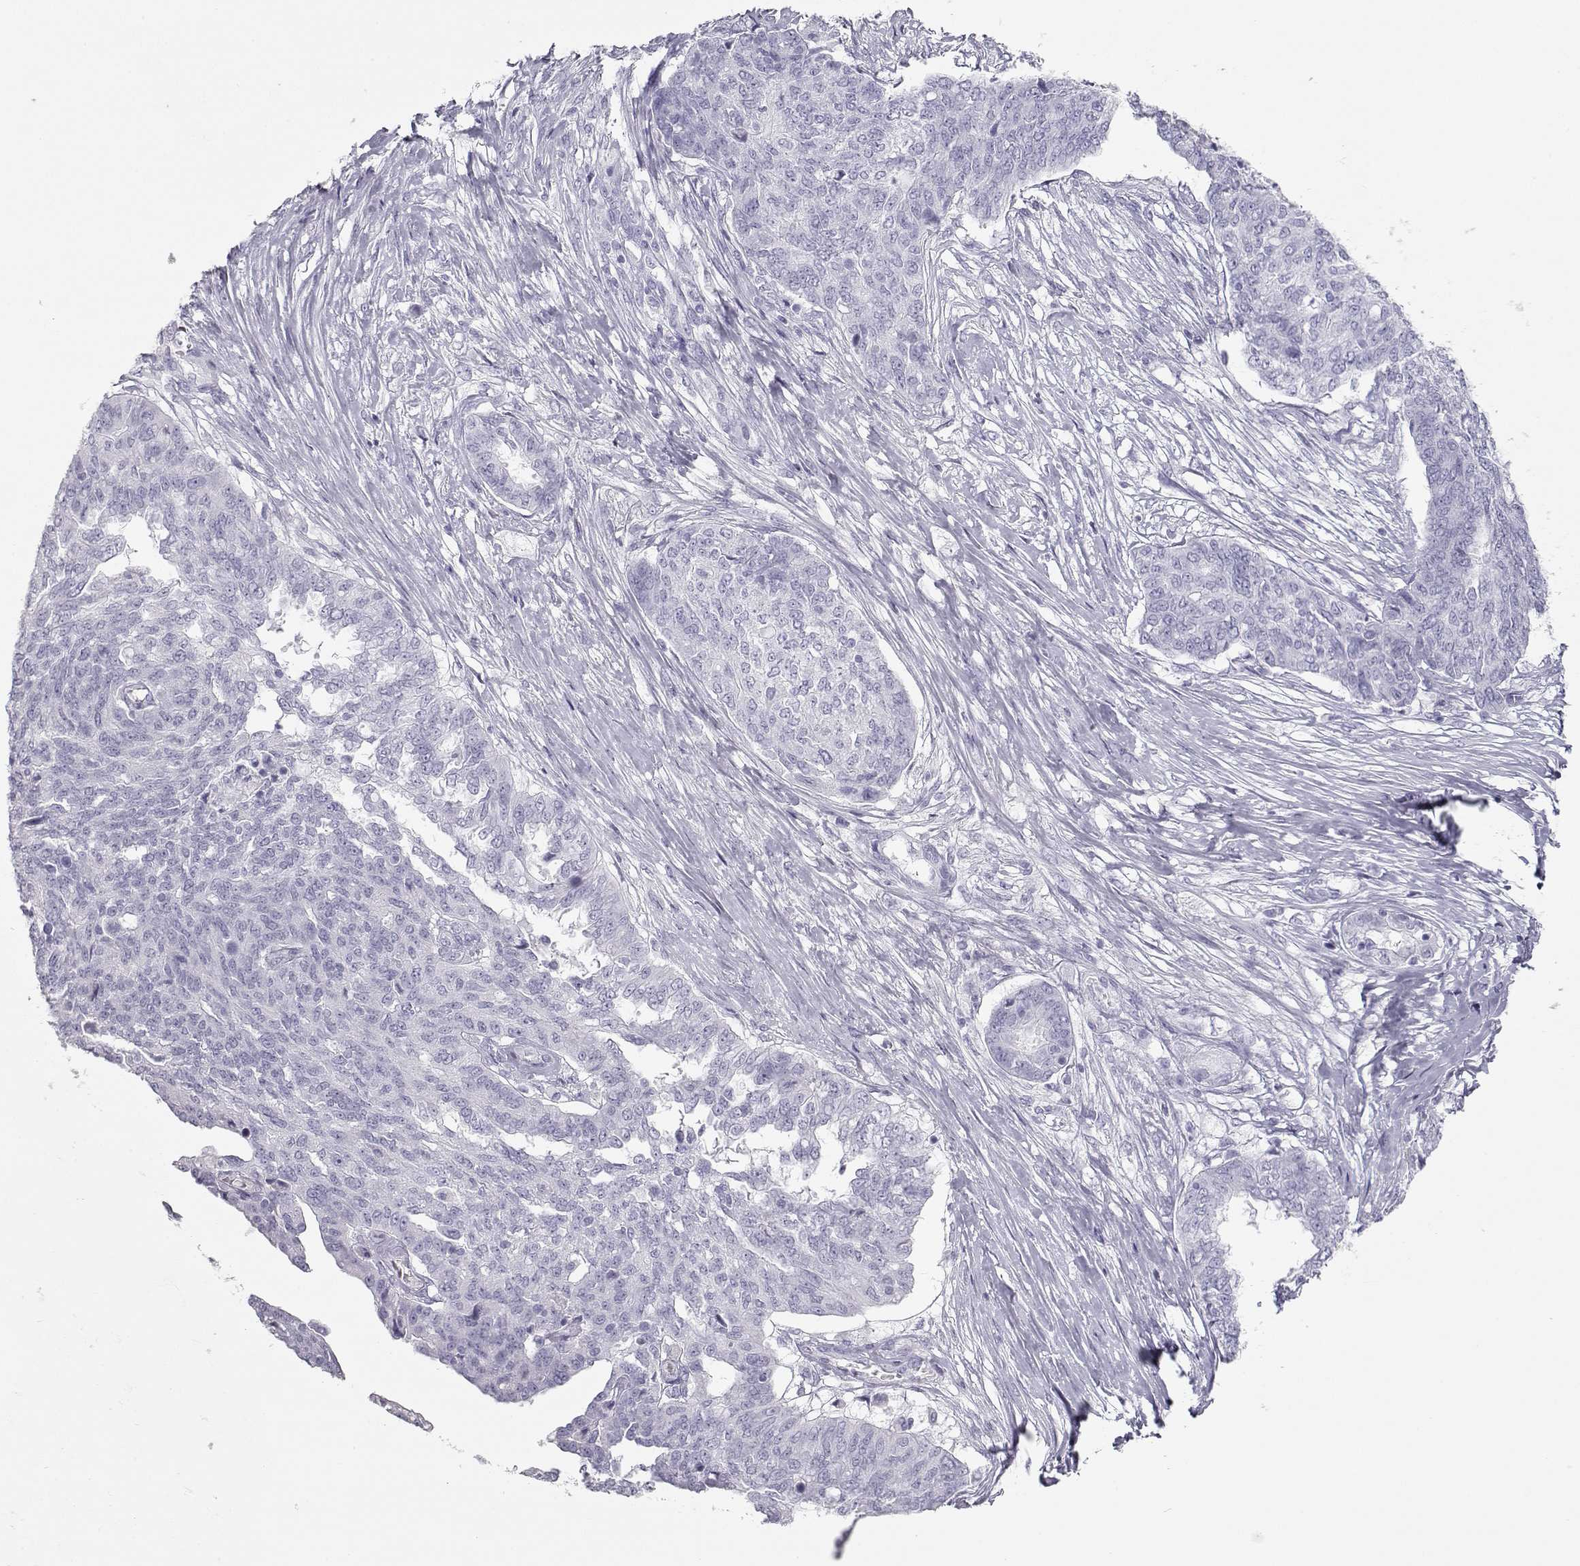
{"staining": {"intensity": "negative", "quantity": "none", "location": "none"}, "tissue": "ovarian cancer", "cell_type": "Tumor cells", "image_type": "cancer", "snomed": [{"axis": "morphology", "description": "Cystadenocarcinoma, serous, NOS"}, {"axis": "topography", "description": "Ovary"}], "caption": "Tumor cells are negative for brown protein staining in ovarian cancer (serous cystadenocarcinoma). (DAB immunohistochemistry (IHC) visualized using brightfield microscopy, high magnification).", "gene": "TKTL1", "patient": {"sex": "female", "age": 67}}